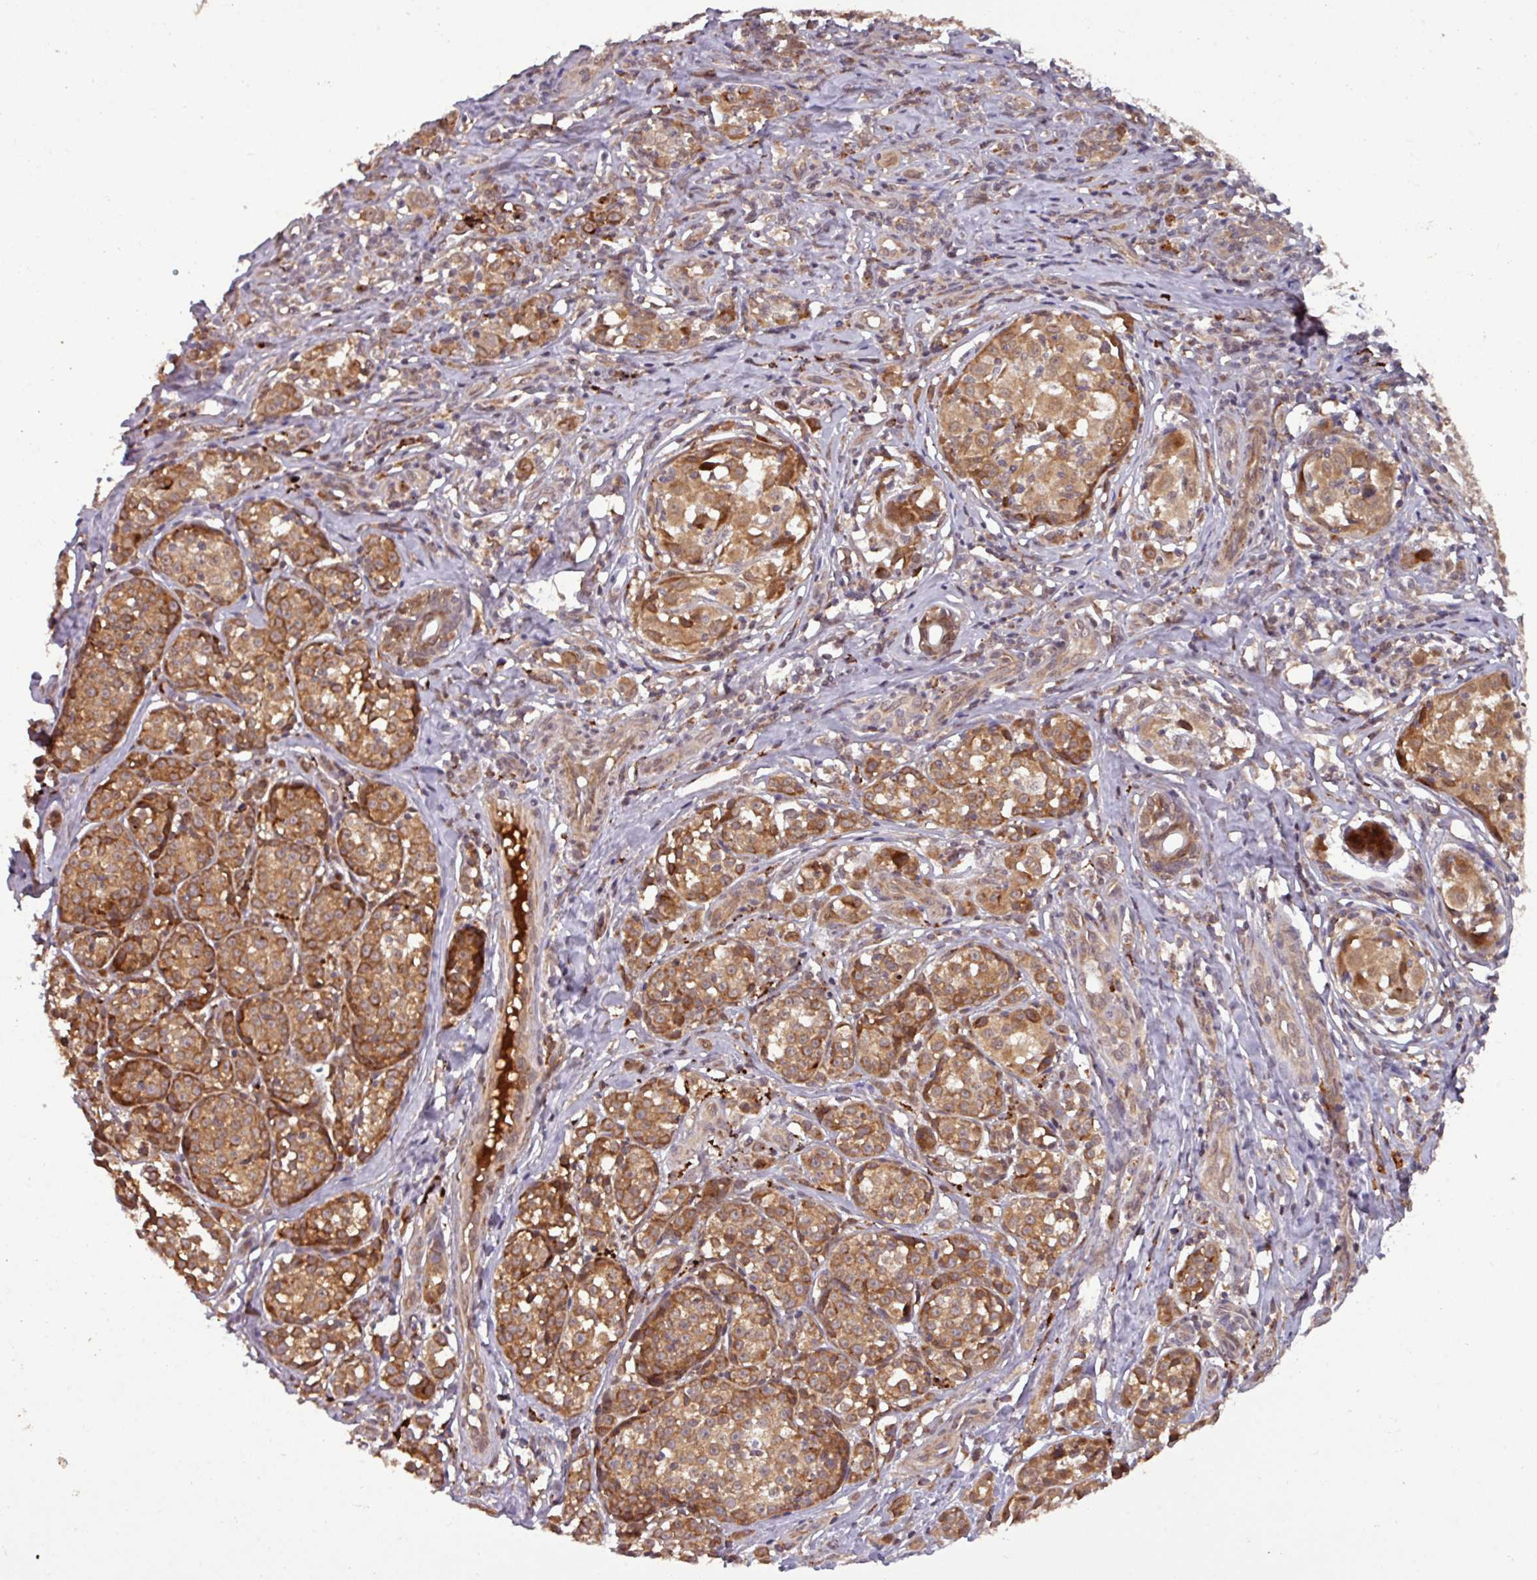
{"staining": {"intensity": "moderate", "quantity": ">75%", "location": "cytoplasmic/membranous"}, "tissue": "melanoma", "cell_type": "Tumor cells", "image_type": "cancer", "snomed": [{"axis": "morphology", "description": "Malignant melanoma, NOS"}, {"axis": "topography", "description": "Skin"}], "caption": "Tumor cells show medium levels of moderate cytoplasmic/membranous expression in about >75% of cells in melanoma.", "gene": "PUS1", "patient": {"sex": "female", "age": 35}}